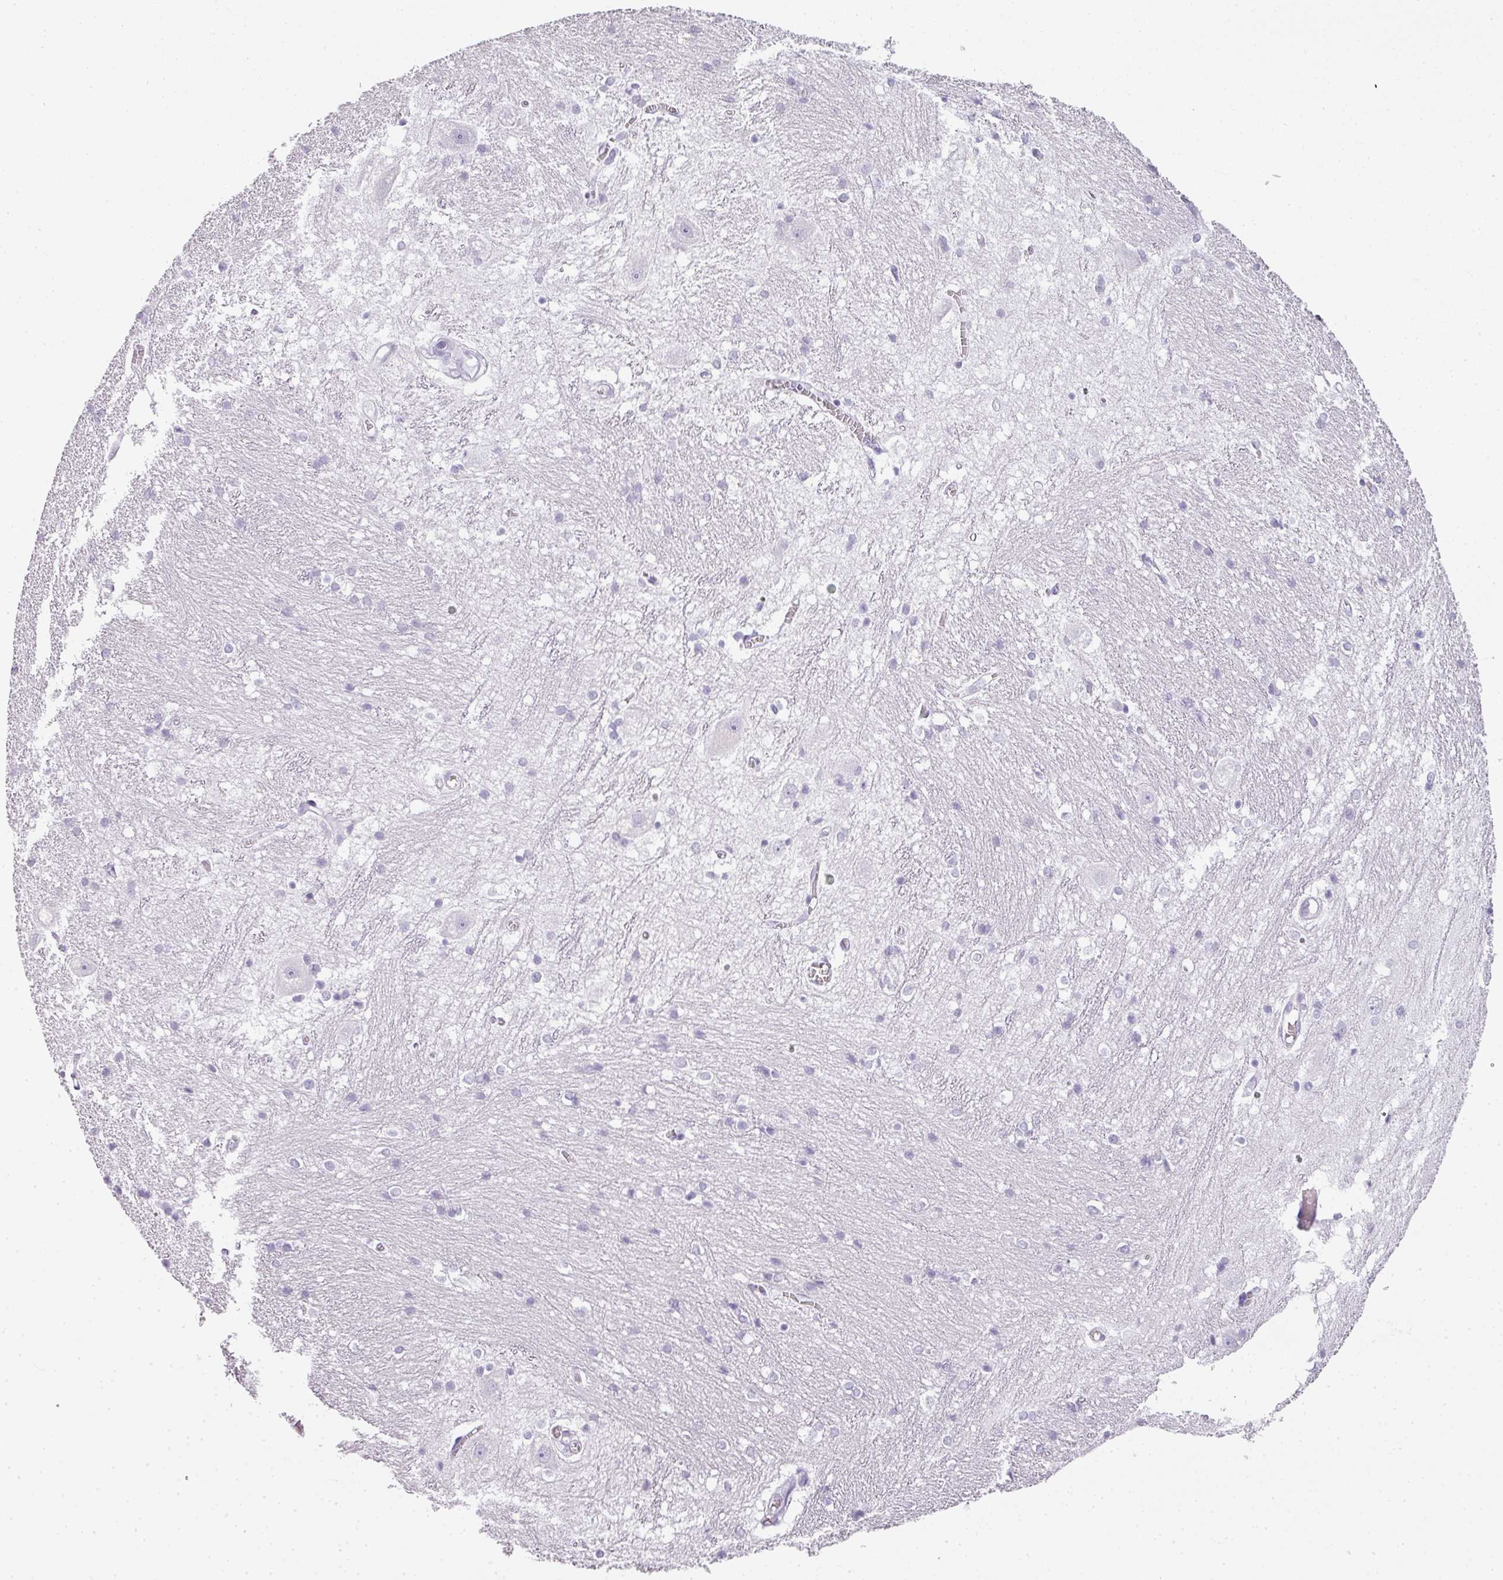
{"staining": {"intensity": "negative", "quantity": "none", "location": "none"}, "tissue": "caudate", "cell_type": "Glial cells", "image_type": "normal", "snomed": [{"axis": "morphology", "description": "Normal tissue, NOS"}, {"axis": "topography", "description": "Lateral ventricle wall"}], "caption": "Protein analysis of benign caudate exhibits no significant positivity in glial cells.", "gene": "RBMY1A1", "patient": {"sex": "male", "age": 37}}